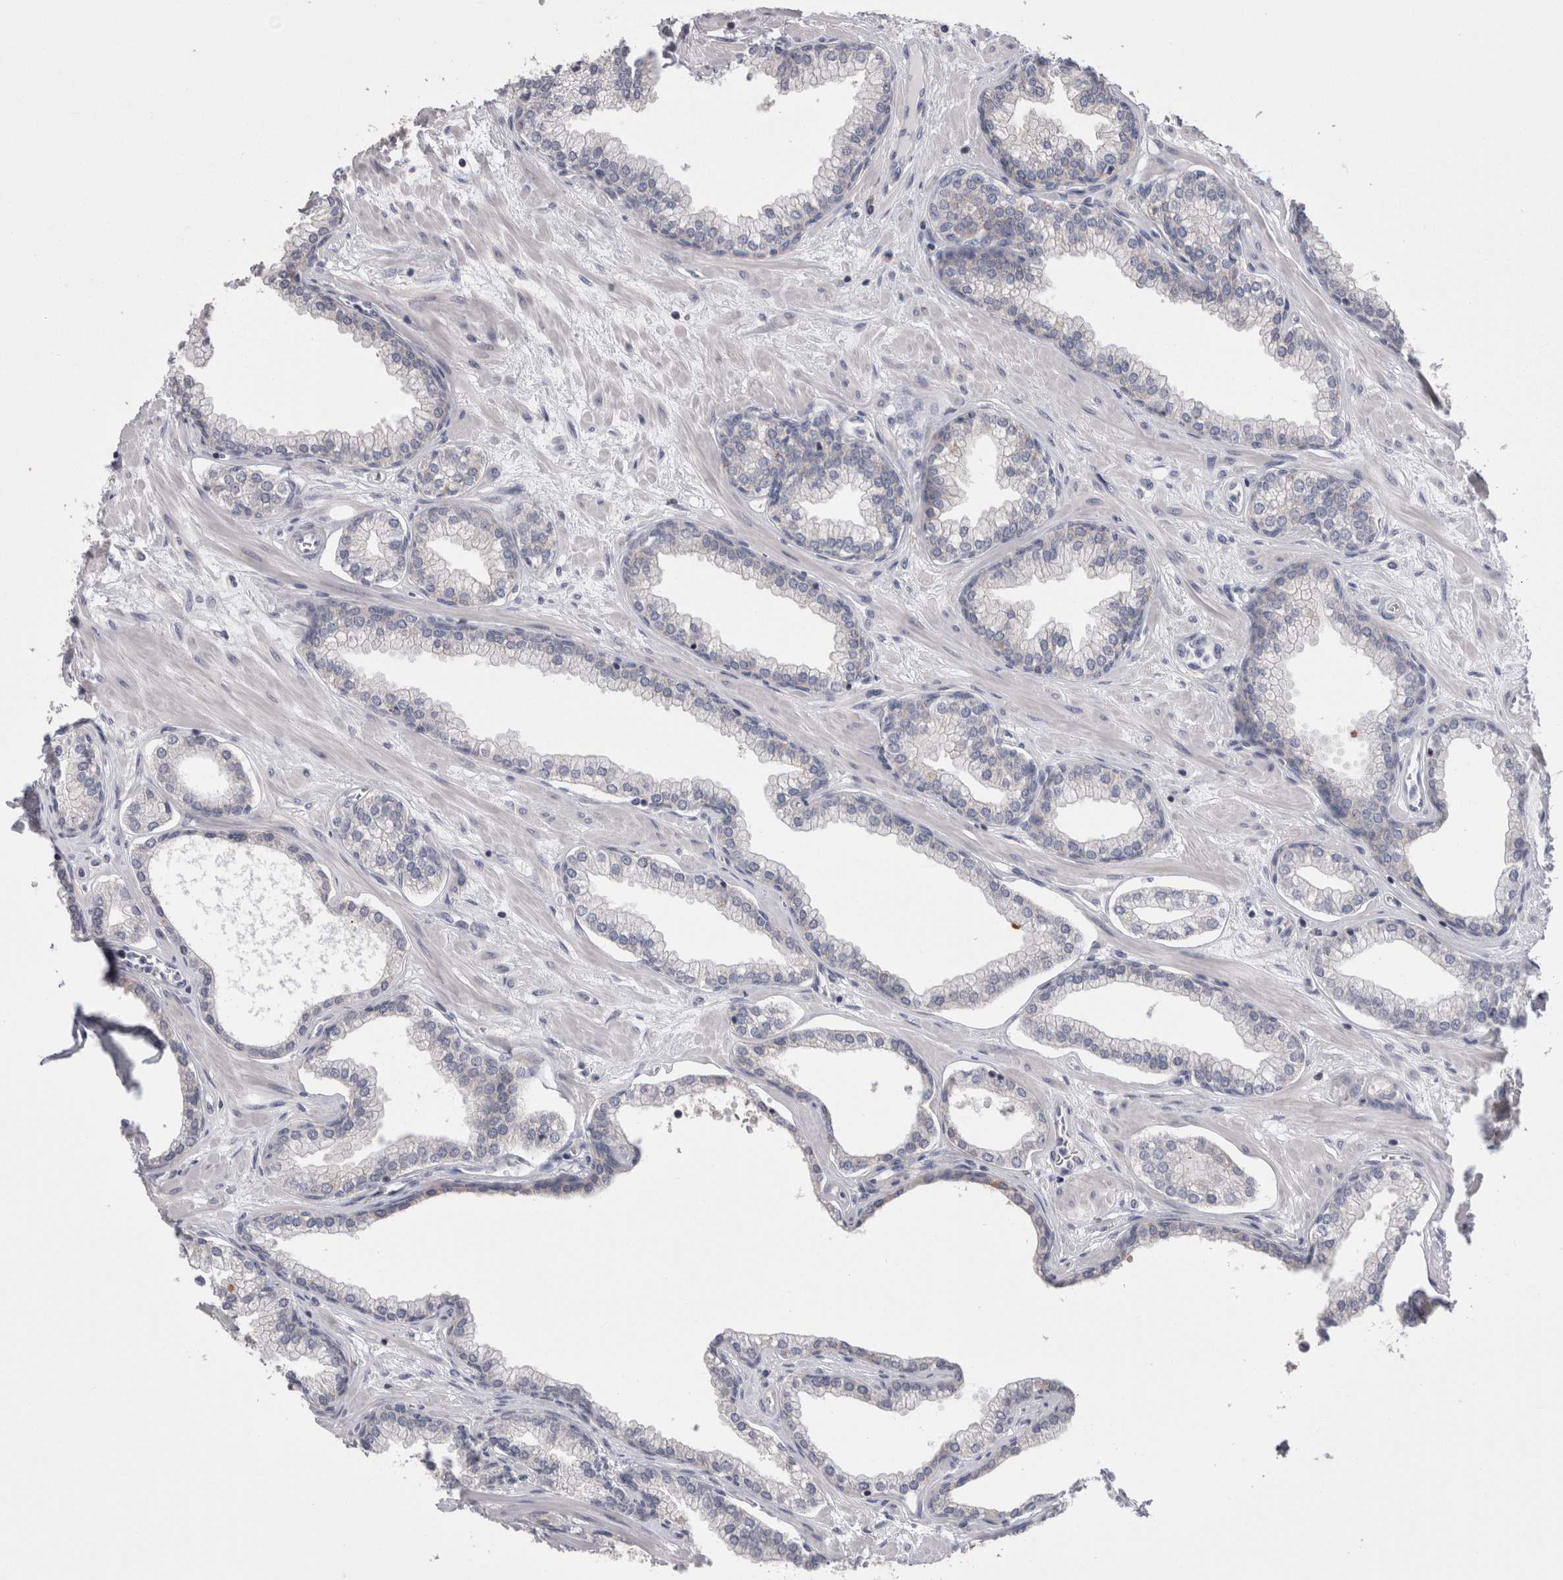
{"staining": {"intensity": "strong", "quantity": "25%-75%", "location": "cytoplasmic/membranous"}, "tissue": "prostate", "cell_type": "Glandular cells", "image_type": "normal", "snomed": [{"axis": "morphology", "description": "Normal tissue, NOS"}, {"axis": "morphology", "description": "Urothelial carcinoma, Low grade"}, {"axis": "topography", "description": "Urinary bladder"}, {"axis": "topography", "description": "Prostate"}], "caption": "This image exhibits immunohistochemistry staining of normal human prostate, with high strong cytoplasmic/membranous positivity in approximately 25%-75% of glandular cells.", "gene": "DCTN6", "patient": {"sex": "male", "age": 60}}